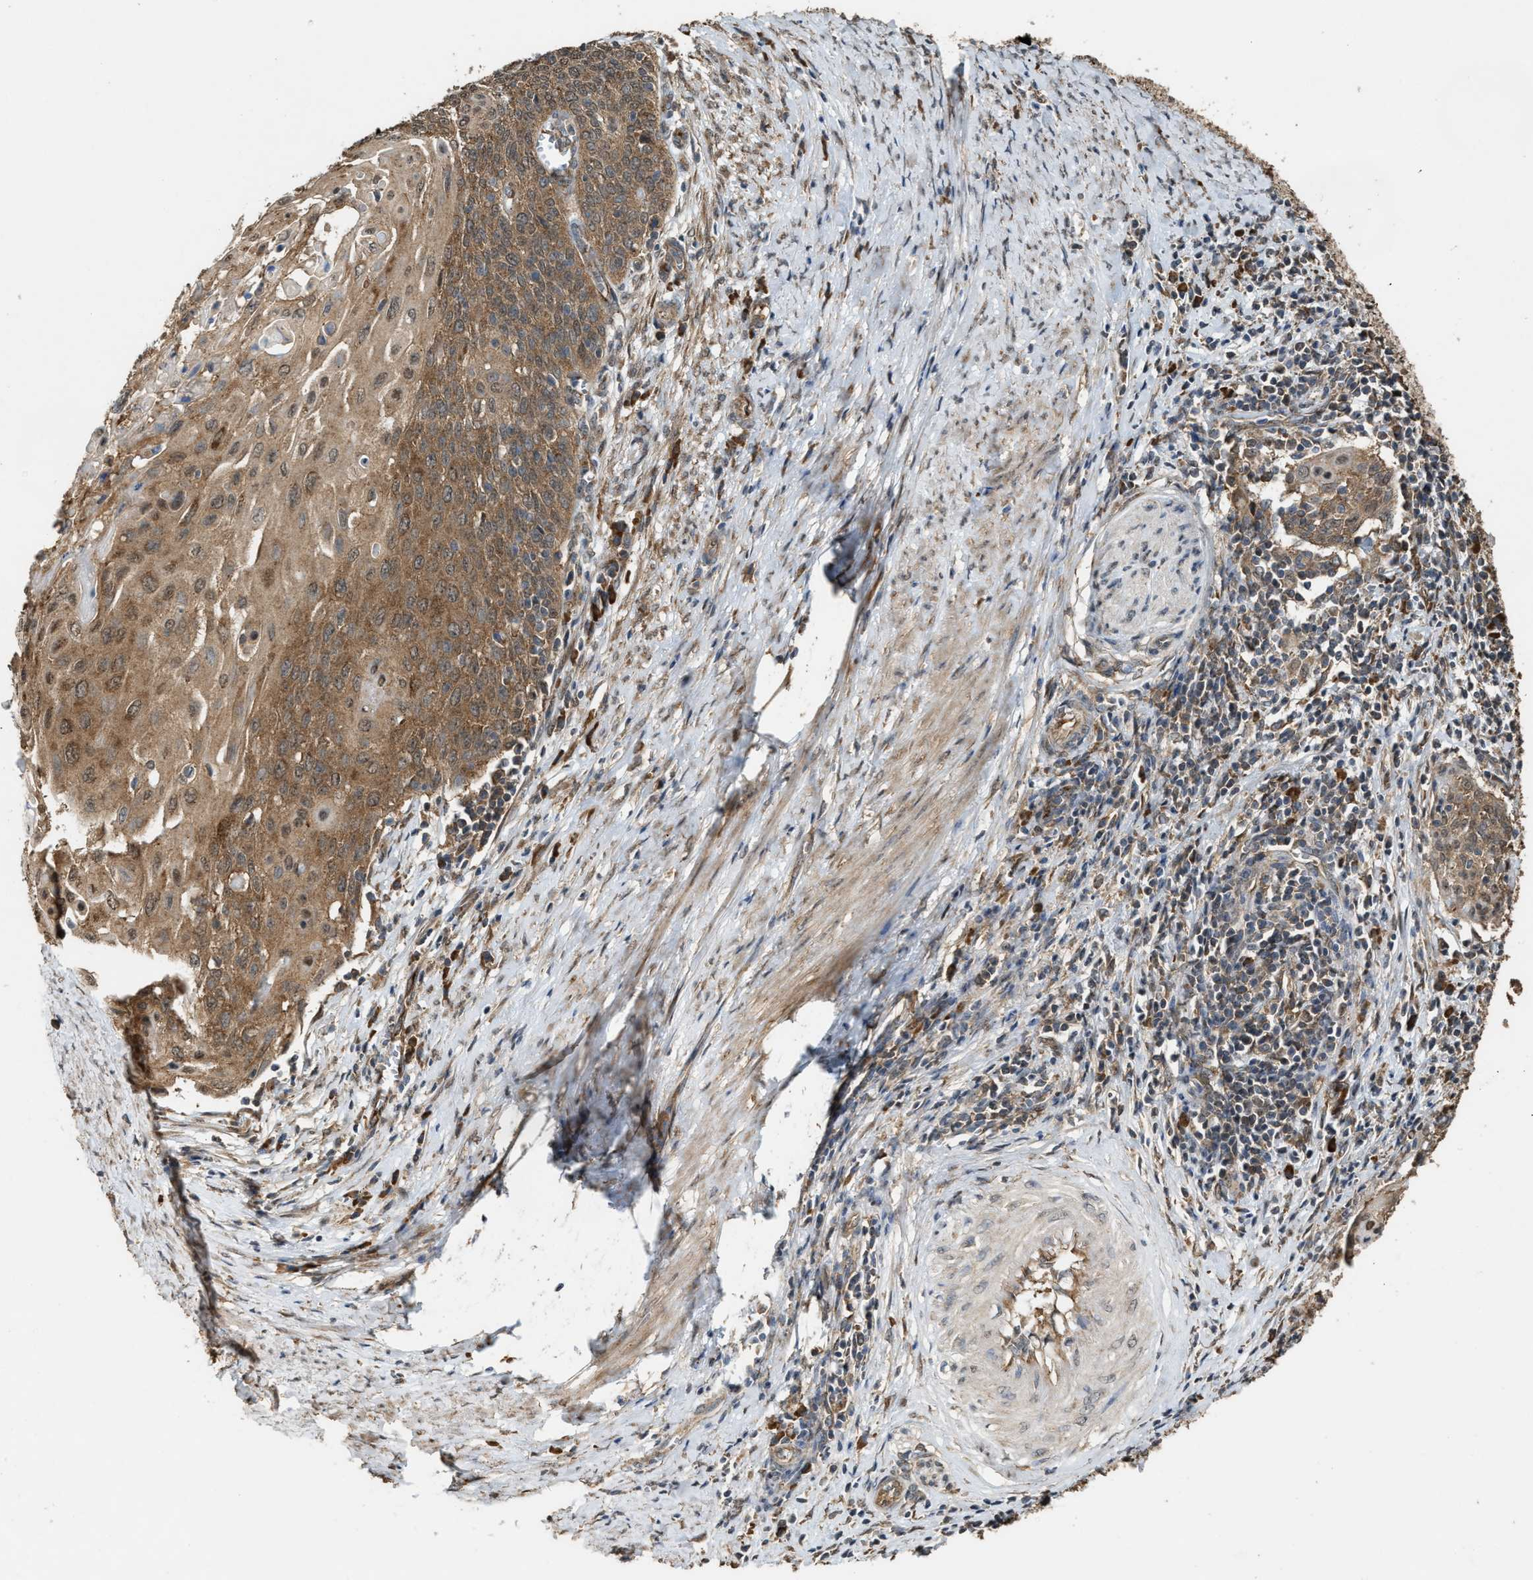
{"staining": {"intensity": "moderate", "quantity": ">75%", "location": "cytoplasmic/membranous"}, "tissue": "cervical cancer", "cell_type": "Tumor cells", "image_type": "cancer", "snomed": [{"axis": "morphology", "description": "Squamous cell carcinoma, NOS"}, {"axis": "topography", "description": "Cervix"}], "caption": "Immunohistochemistry photomicrograph of squamous cell carcinoma (cervical) stained for a protein (brown), which displays medium levels of moderate cytoplasmic/membranous positivity in approximately >75% of tumor cells.", "gene": "ARHGEF5", "patient": {"sex": "female", "age": 39}}